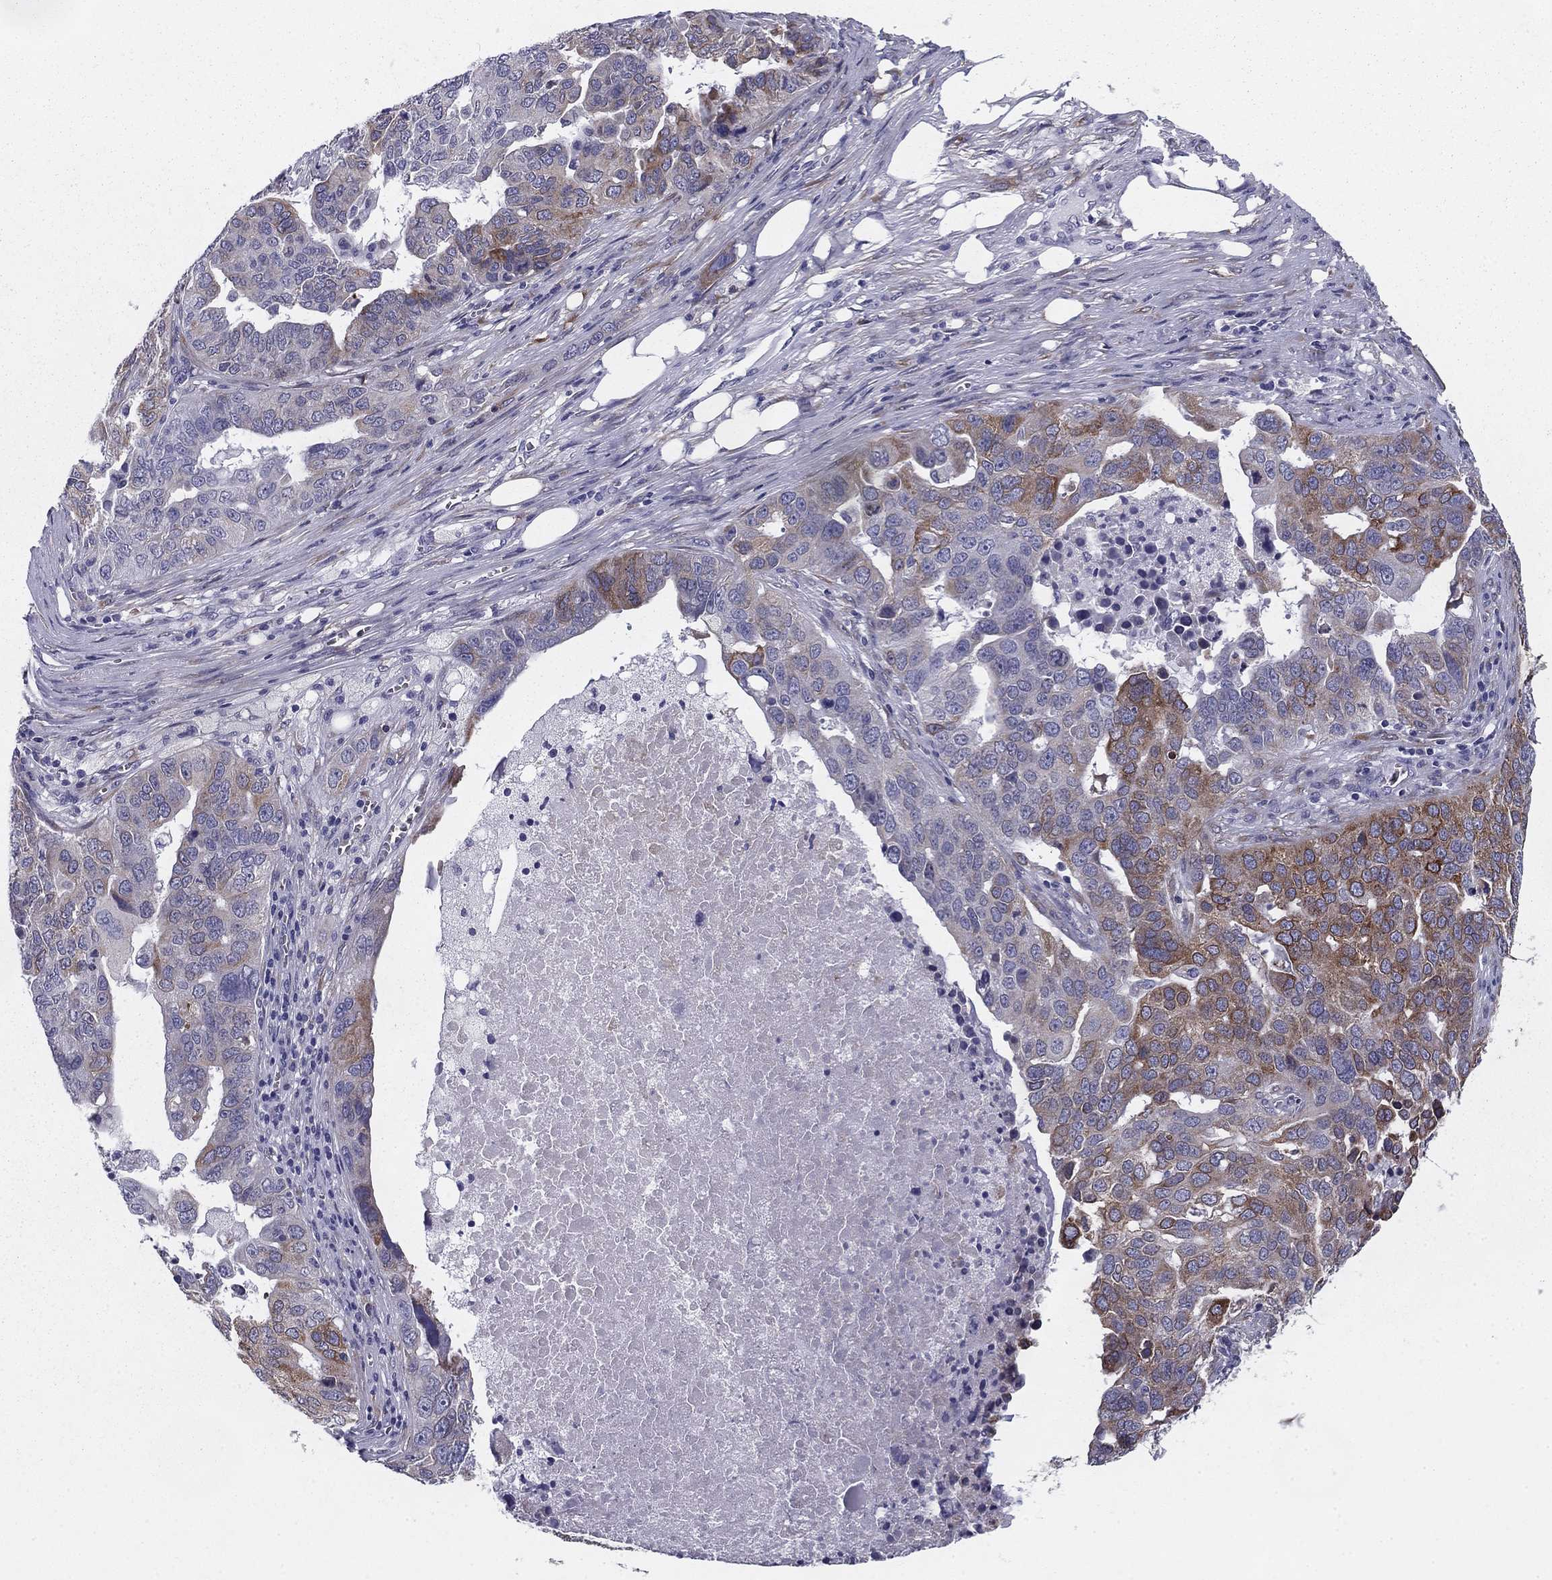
{"staining": {"intensity": "moderate", "quantity": "<25%", "location": "cytoplasmic/membranous"}, "tissue": "ovarian cancer", "cell_type": "Tumor cells", "image_type": "cancer", "snomed": [{"axis": "morphology", "description": "Carcinoma, endometroid"}, {"axis": "topography", "description": "Soft tissue"}, {"axis": "topography", "description": "Ovary"}], "caption": "Human ovarian cancer stained with a brown dye displays moderate cytoplasmic/membranous positive staining in approximately <25% of tumor cells.", "gene": "TMED3", "patient": {"sex": "female", "age": 52}}